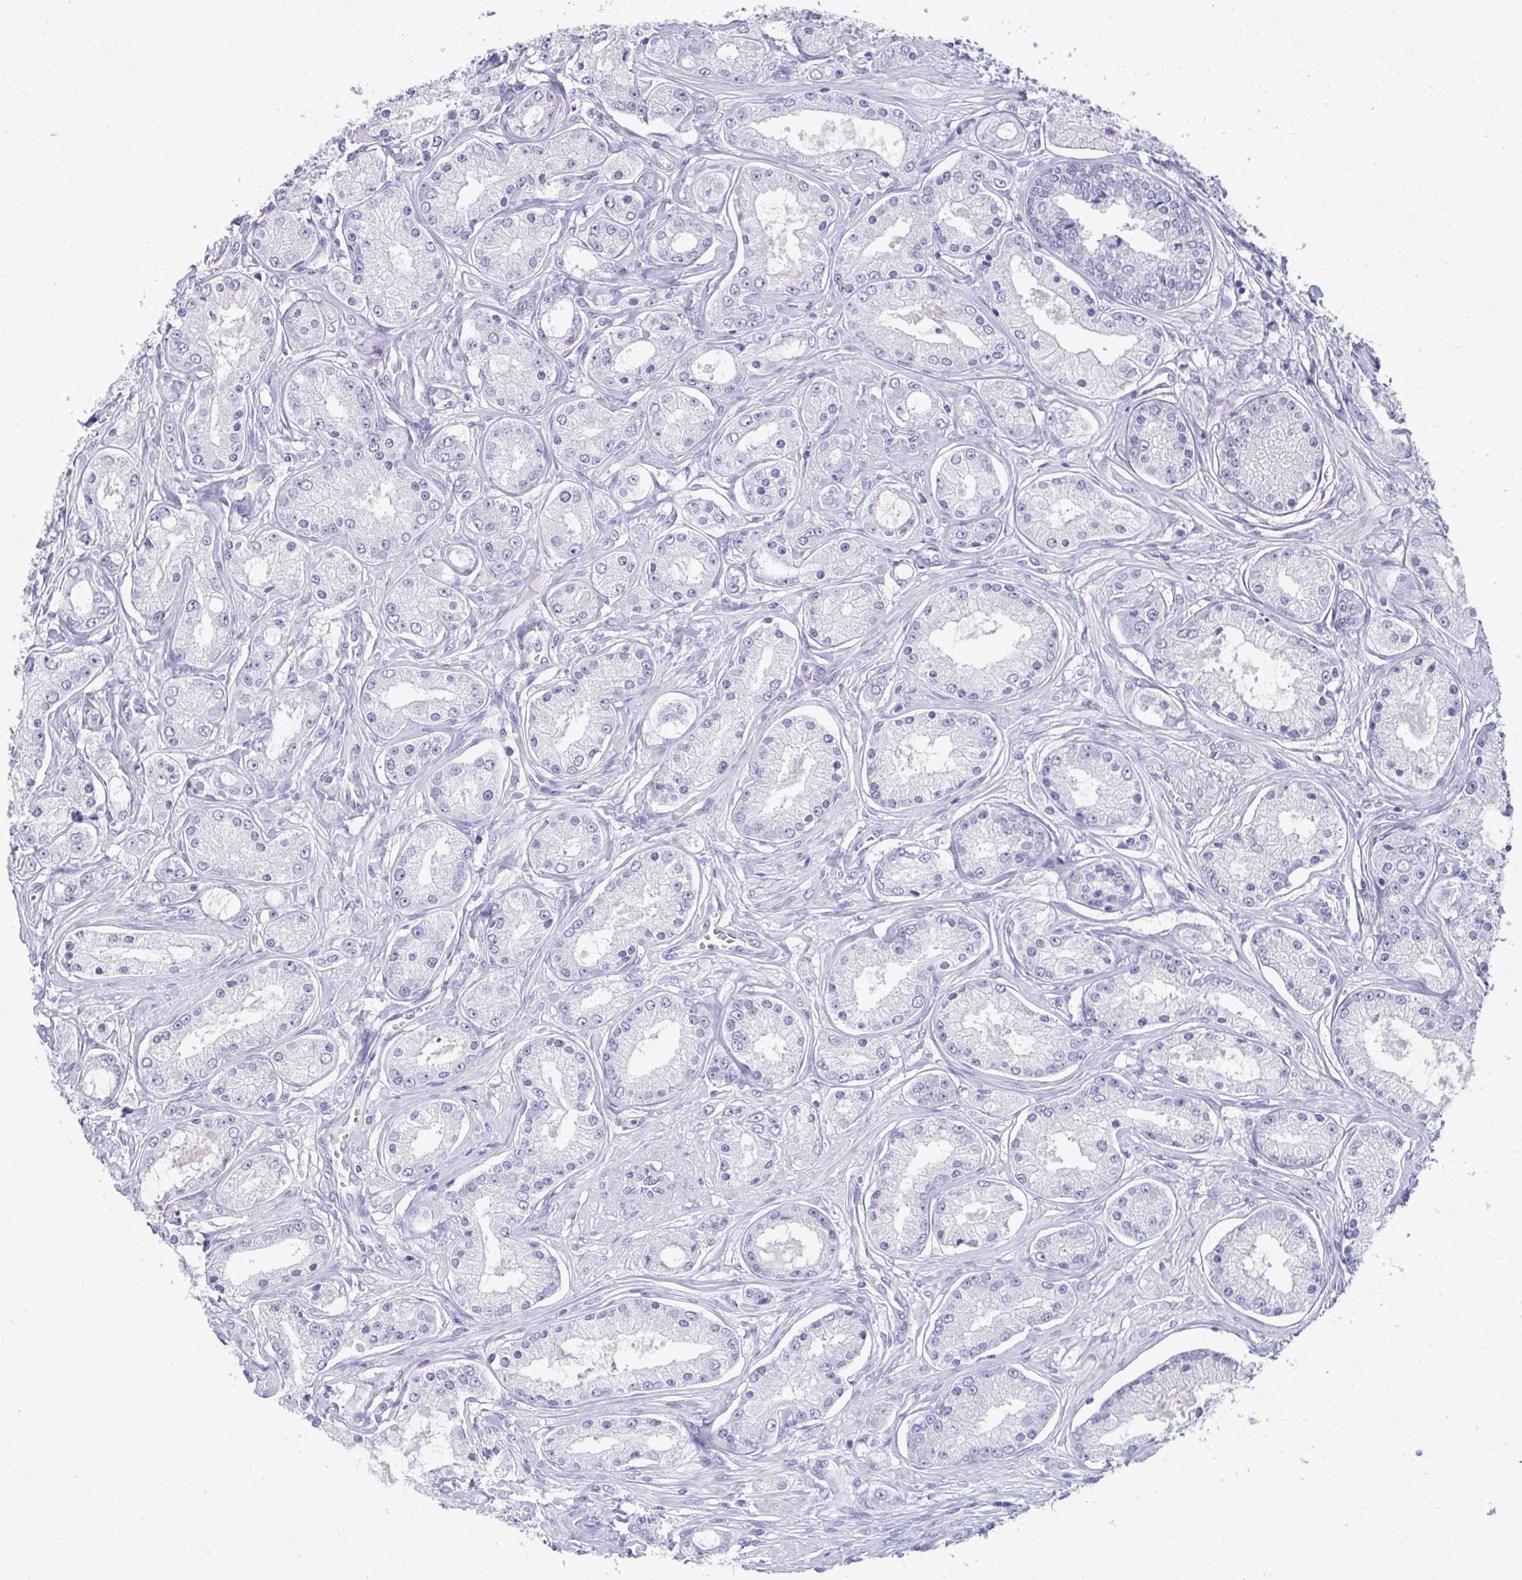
{"staining": {"intensity": "negative", "quantity": "none", "location": "none"}, "tissue": "prostate cancer", "cell_type": "Tumor cells", "image_type": "cancer", "snomed": [{"axis": "morphology", "description": "Adenocarcinoma, High grade"}, {"axis": "topography", "description": "Prostate"}], "caption": "Prostate cancer was stained to show a protein in brown. There is no significant expression in tumor cells.", "gene": "TTC30B", "patient": {"sex": "male", "age": 66}}